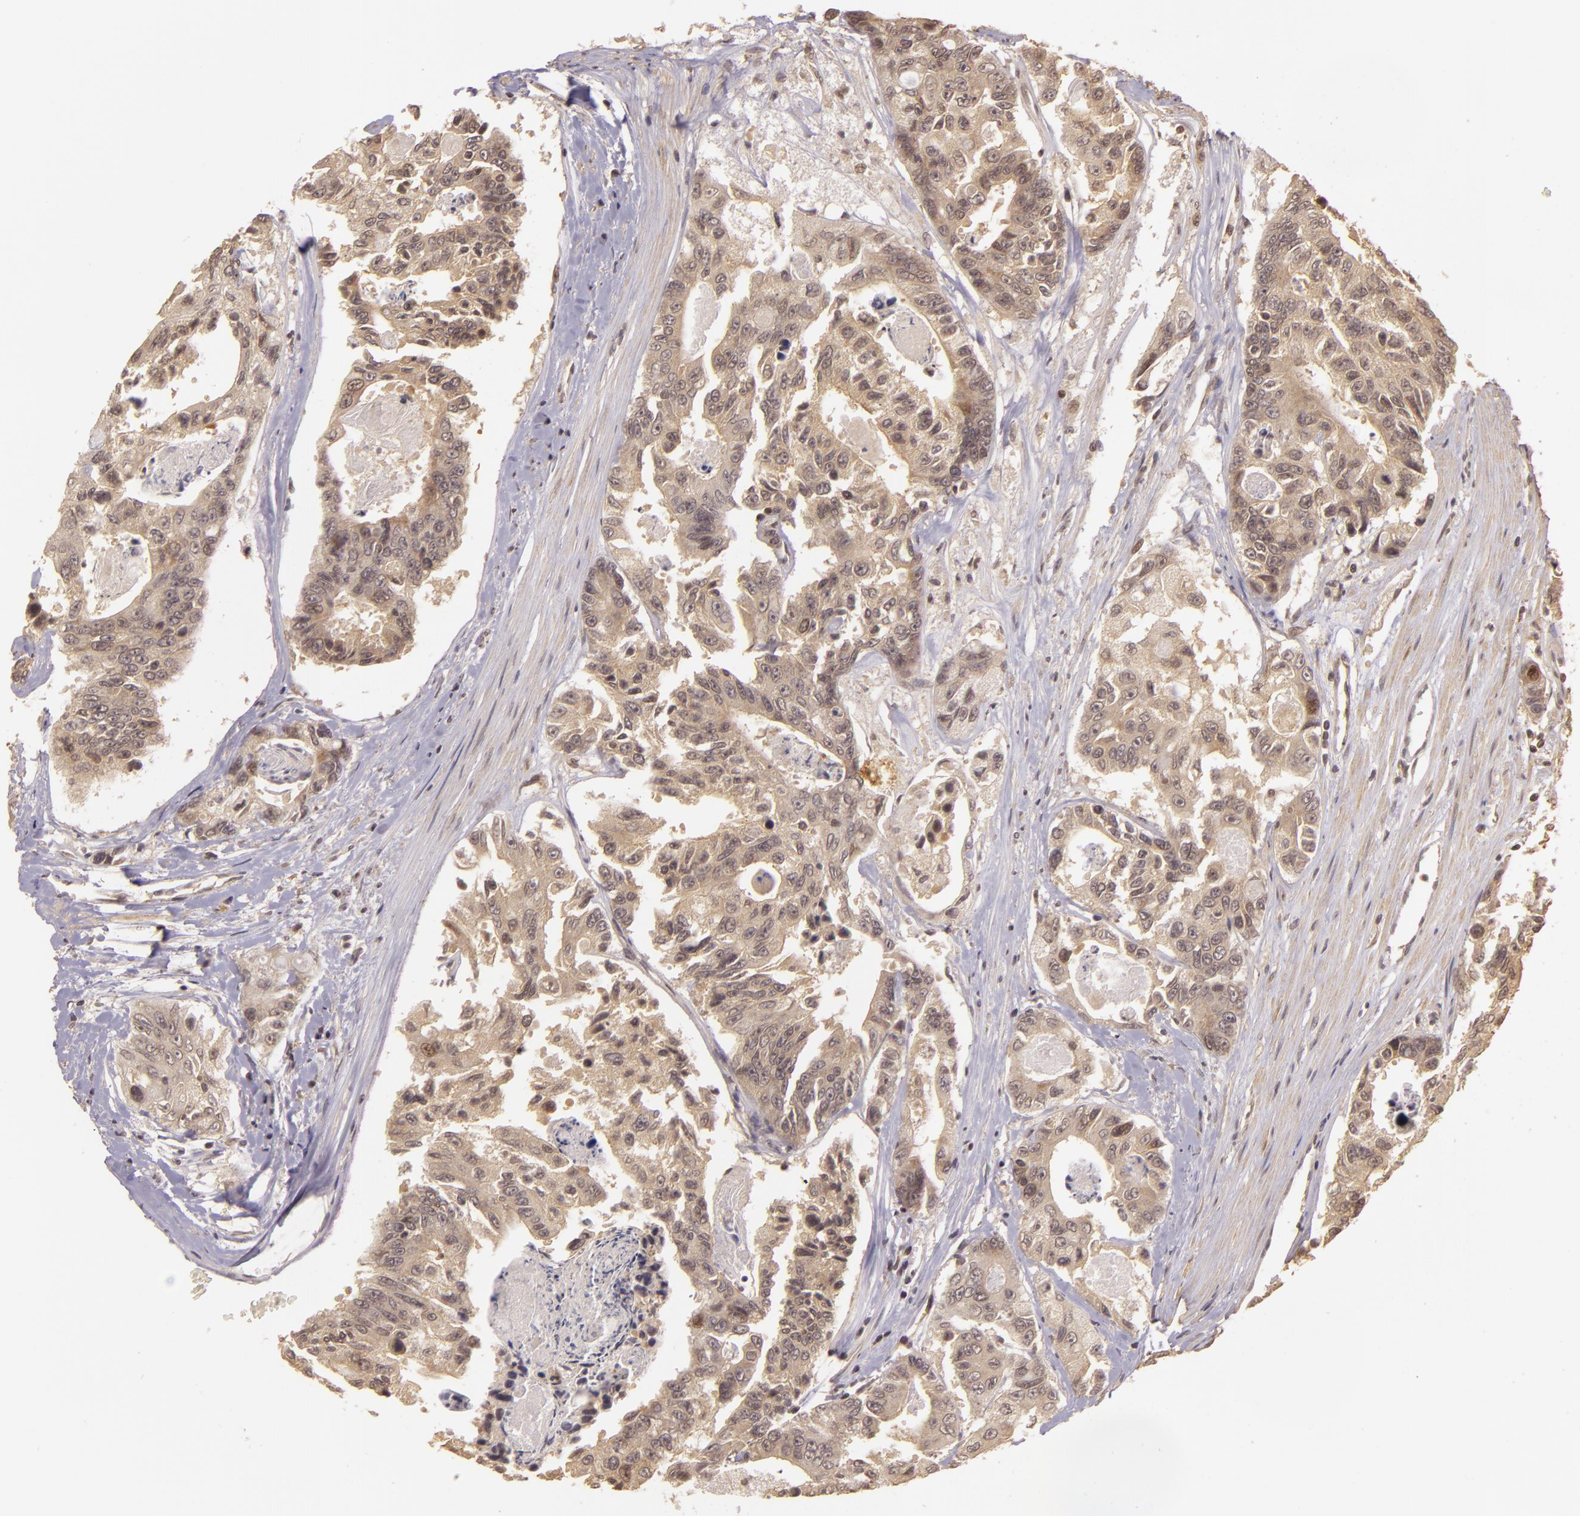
{"staining": {"intensity": "weak", "quantity": ">75%", "location": "cytoplasmic/membranous"}, "tissue": "colorectal cancer", "cell_type": "Tumor cells", "image_type": "cancer", "snomed": [{"axis": "morphology", "description": "Adenocarcinoma, NOS"}, {"axis": "topography", "description": "Colon"}], "caption": "The immunohistochemical stain highlights weak cytoplasmic/membranous staining in tumor cells of adenocarcinoma (colorectal) tissue. The staining was performed using DAB (3,3'-diaminobenzidine) to visualize the protein expression in brown, while the nuclei were stained in blue with hematoxylin (Magnification: 20x).", "gene": "TXNRD2", "patient": {"sex": "female", "age": 86}}